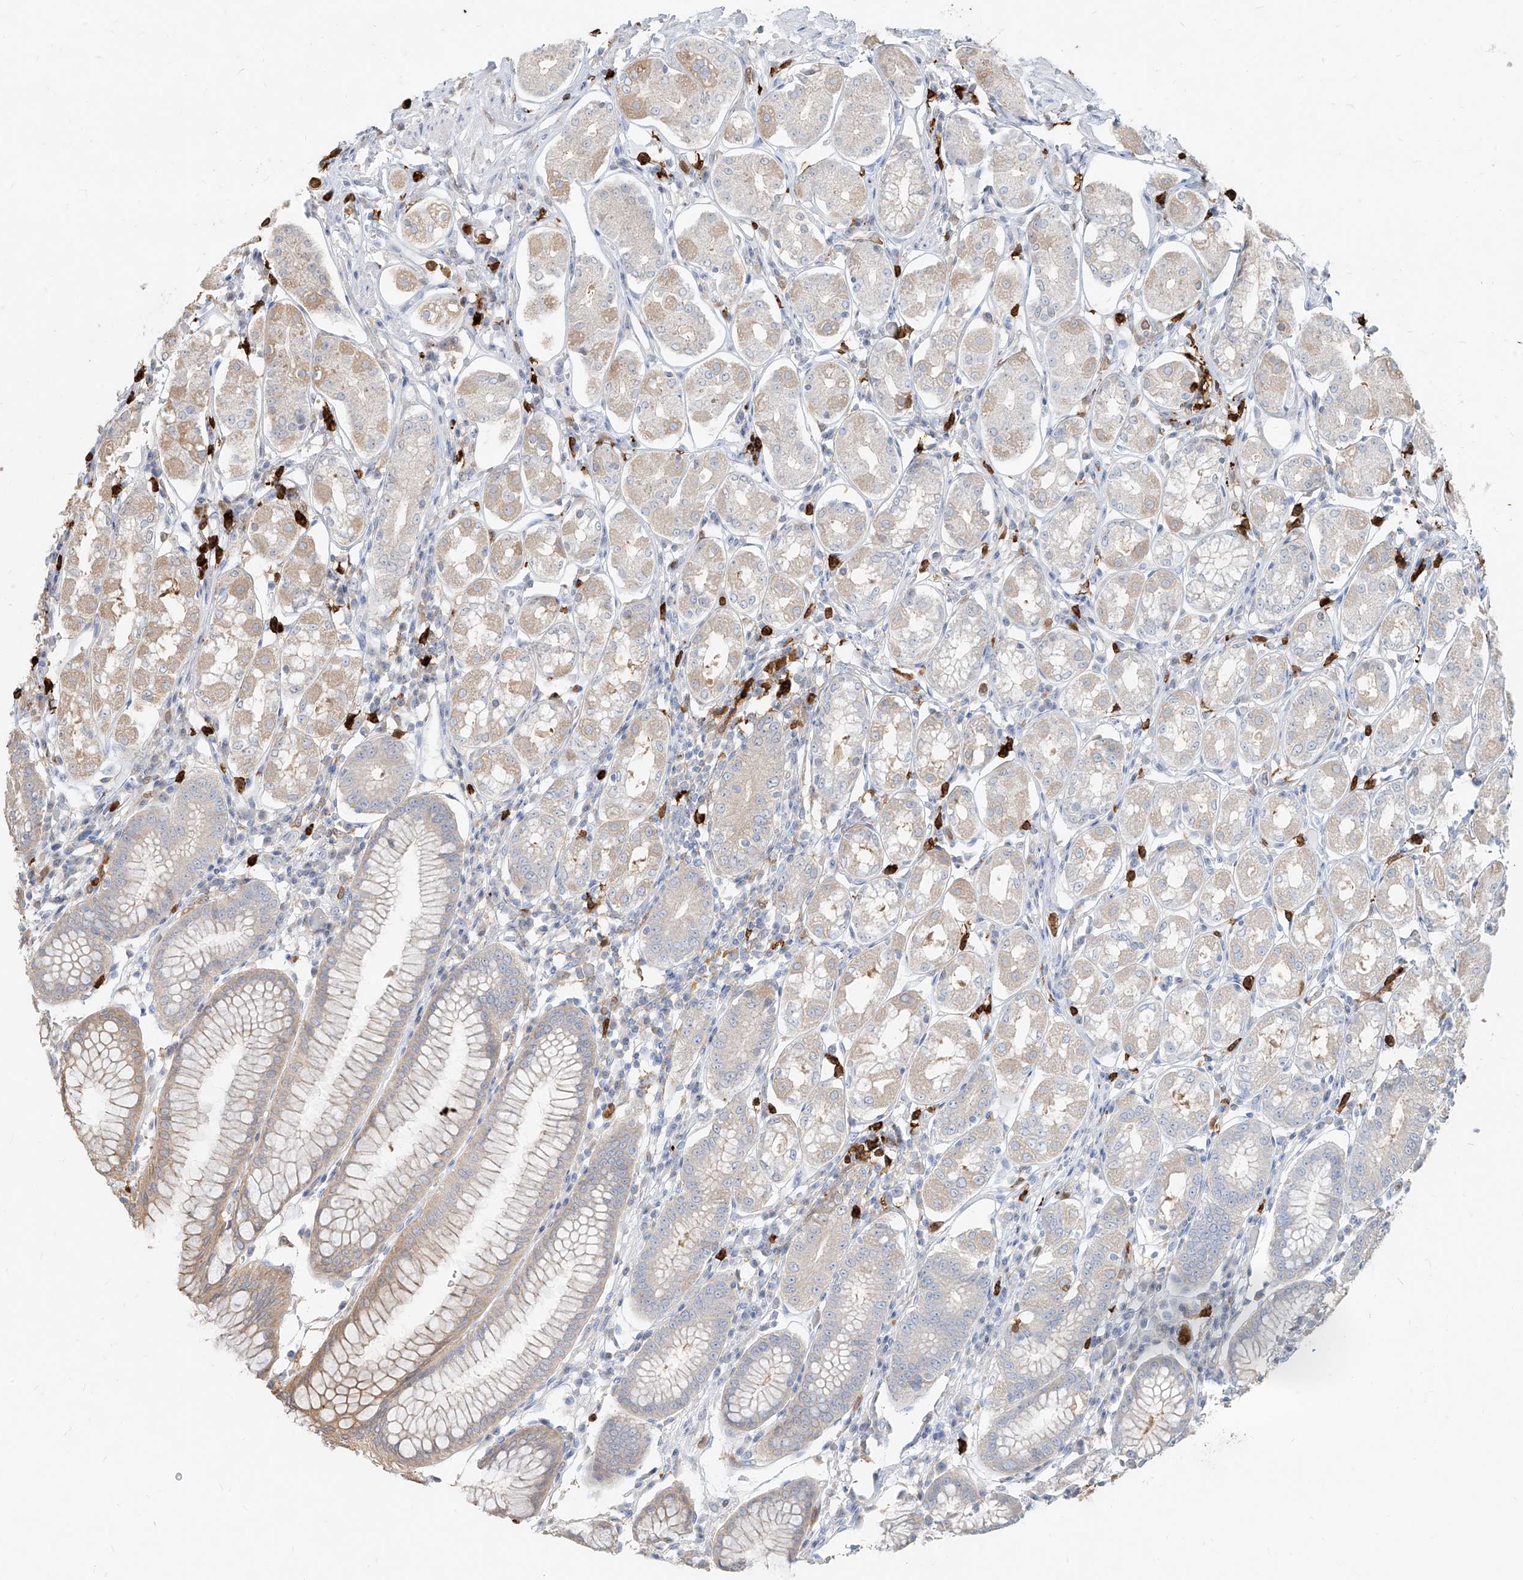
{"staining": {"intensity": "moderate", "quantity": "25%-75%", "location": "cytoplasmic/membranous"}, "tissue": "stomach", "cell_type": "Glandular cells", "image_type": "normal", "snomed": [{"axis": "morphology", "description": "Normal tissue, NOS"}, {"axis": "topography", "description": "Stomach"}, {"axis": "topography", "description": "Stomach, lower"}], "caption": "Immunohistochemical staining of normal human stomach displays moderate cytoplasmic/membranous protein expression in approximately 25%-75% of glandular cells. (DAB = brown stain, brightfield microscopy at high magnification).", "gene": "PGD", "patient": {"sex": "female", "age": 56}}